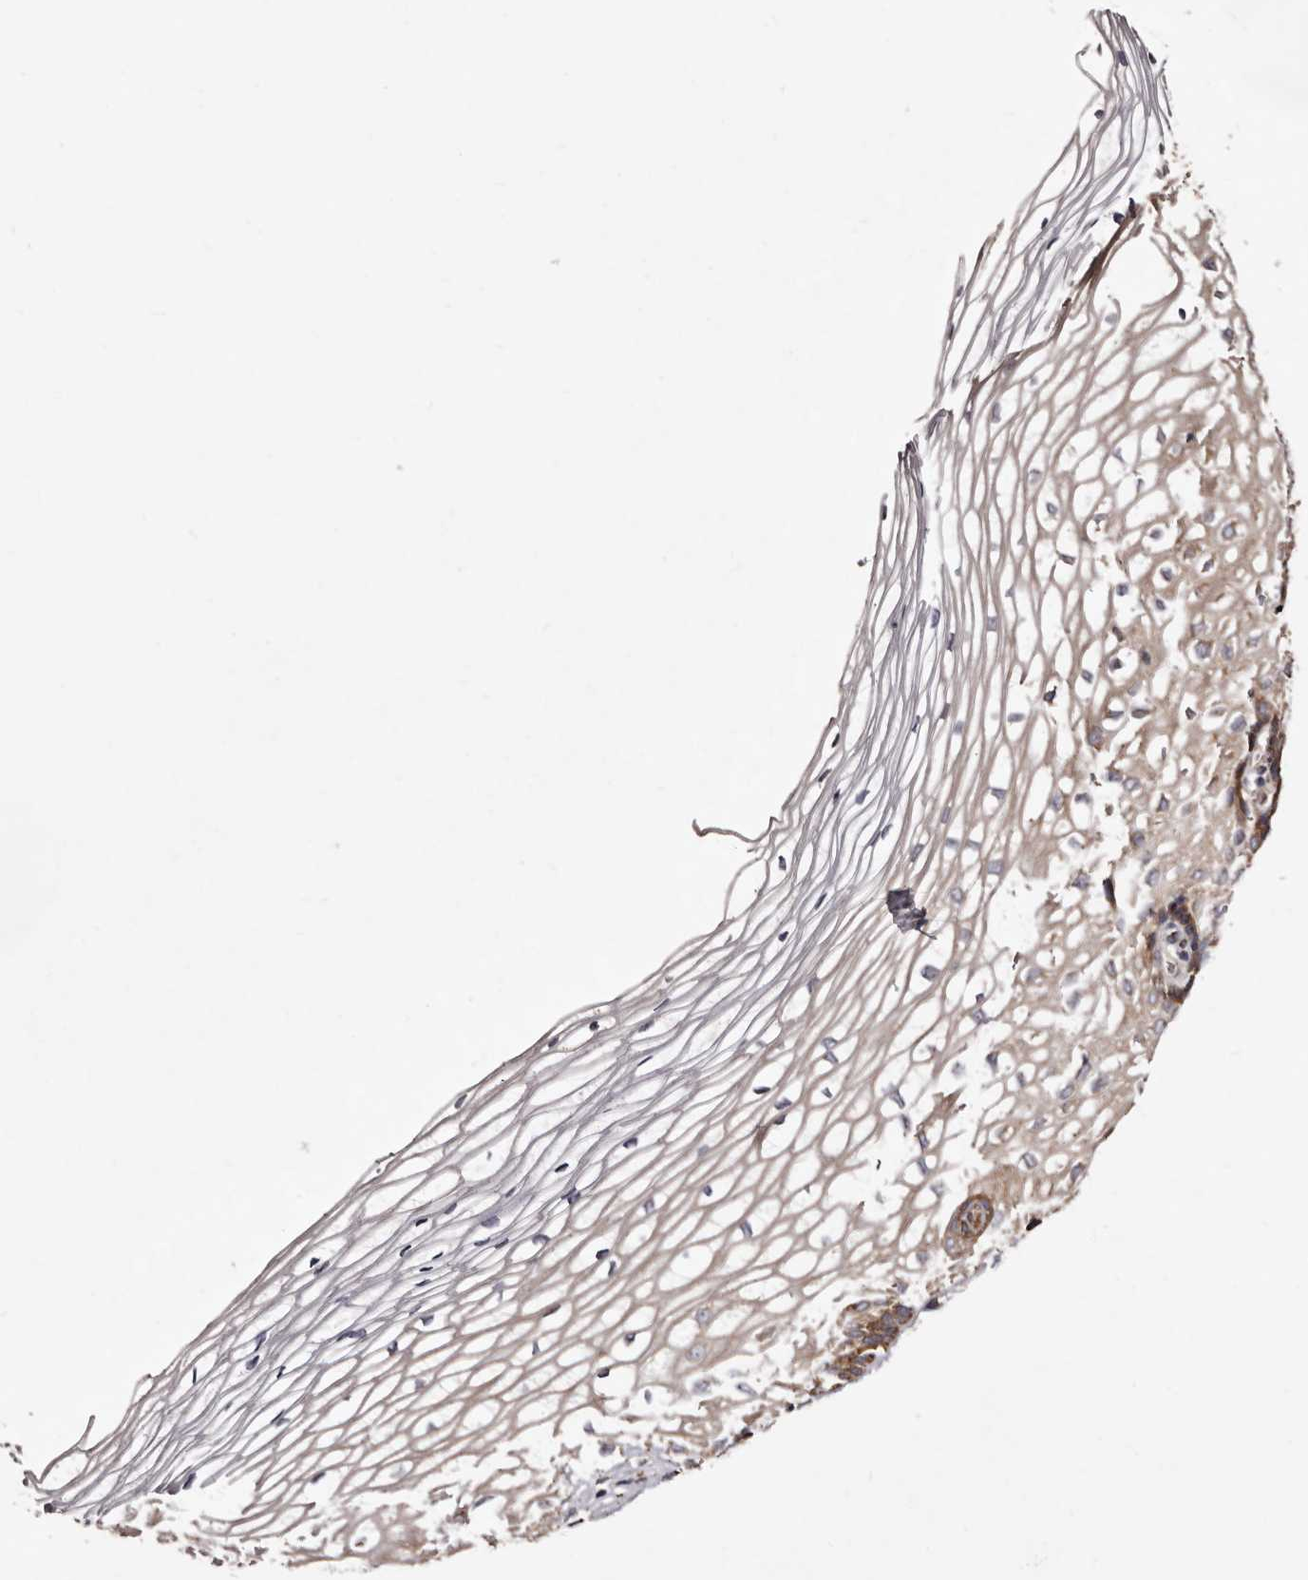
{"staining": {"intensity": "weak", "quantity": "25%-75%", "location": "cytoplasmic/membranous"}, "tissue": "cervix", "cell_type": "Squamous epithelial cells", "image_type": "normal", "snomed": [{"axis": "morphology", "description": "Normal tissue, NOS"}, {"axis": "topography", "description": "Cervix"}], "caption": "Cervix stained with IHC displays weak cytoplasmic/membranous staining in about 25%-75% of squamous epithelial cells.", "gene": "LUZP1", "patient": {"sex": "female", "age": 27}}